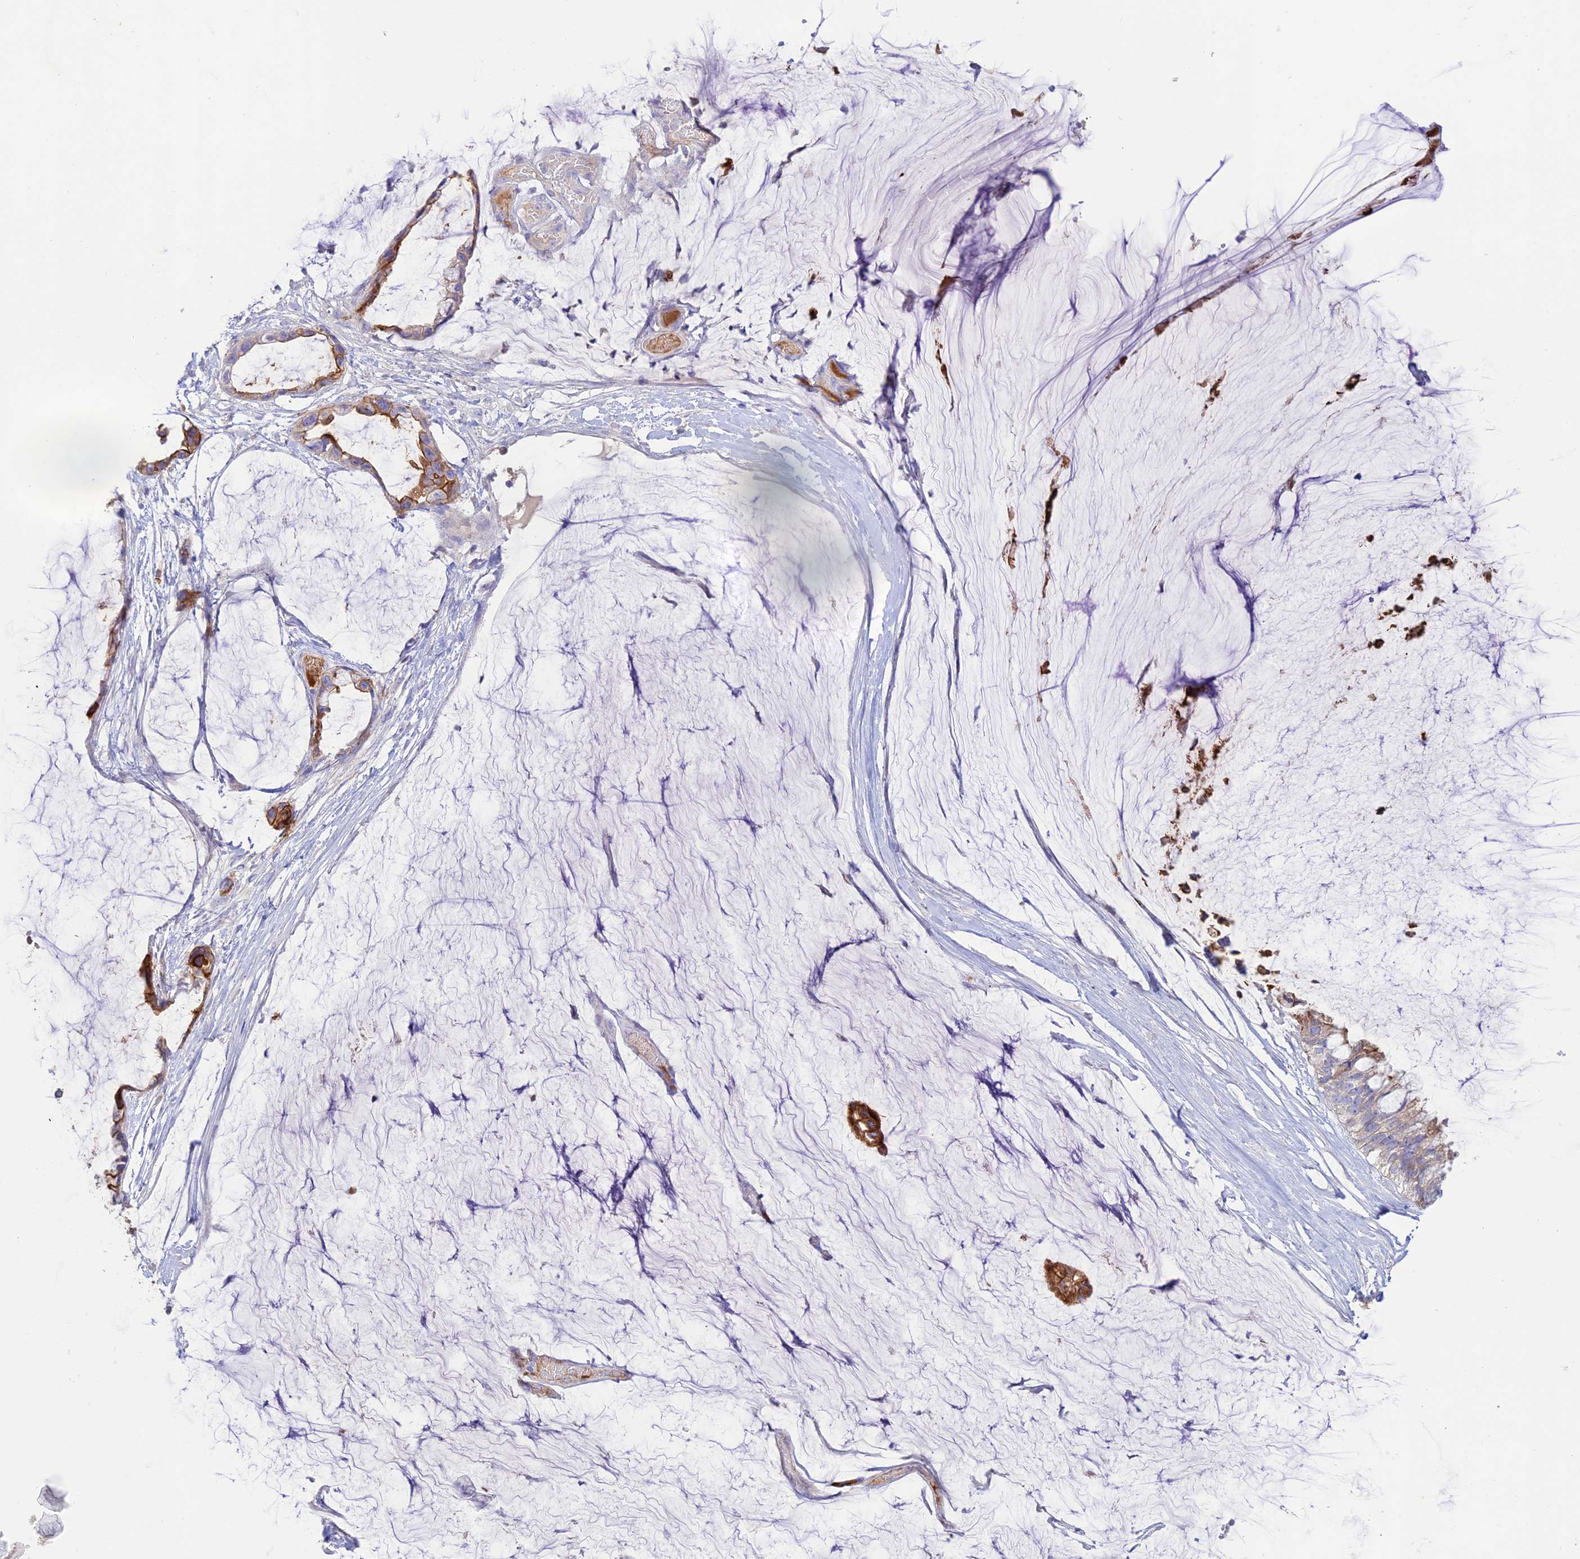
{"staining": {"intensity": "moderate", "quantity": "<25%", "location": "cytoplasmic/membranous"}, "tissue": "ovarian cancer", "cell_type": "Tumor cells", "image_type": "cancer", "snomed": [{"axis": "morphology", "description": "Cystadenocarcinoma, mucinous, NOS"}, {"axis": "topography", "description": "Ovary"}], "caption": "Protein analysis of ovarian cancer tissue displays moderate cytoplasmic/membranous expression in approximately <25% of tumor cells. The protein of interest is shown in brown color, while the nuclei are stained blue.", "gene": "NLRP9", "patient": {"sex": "female", "age": 39}}